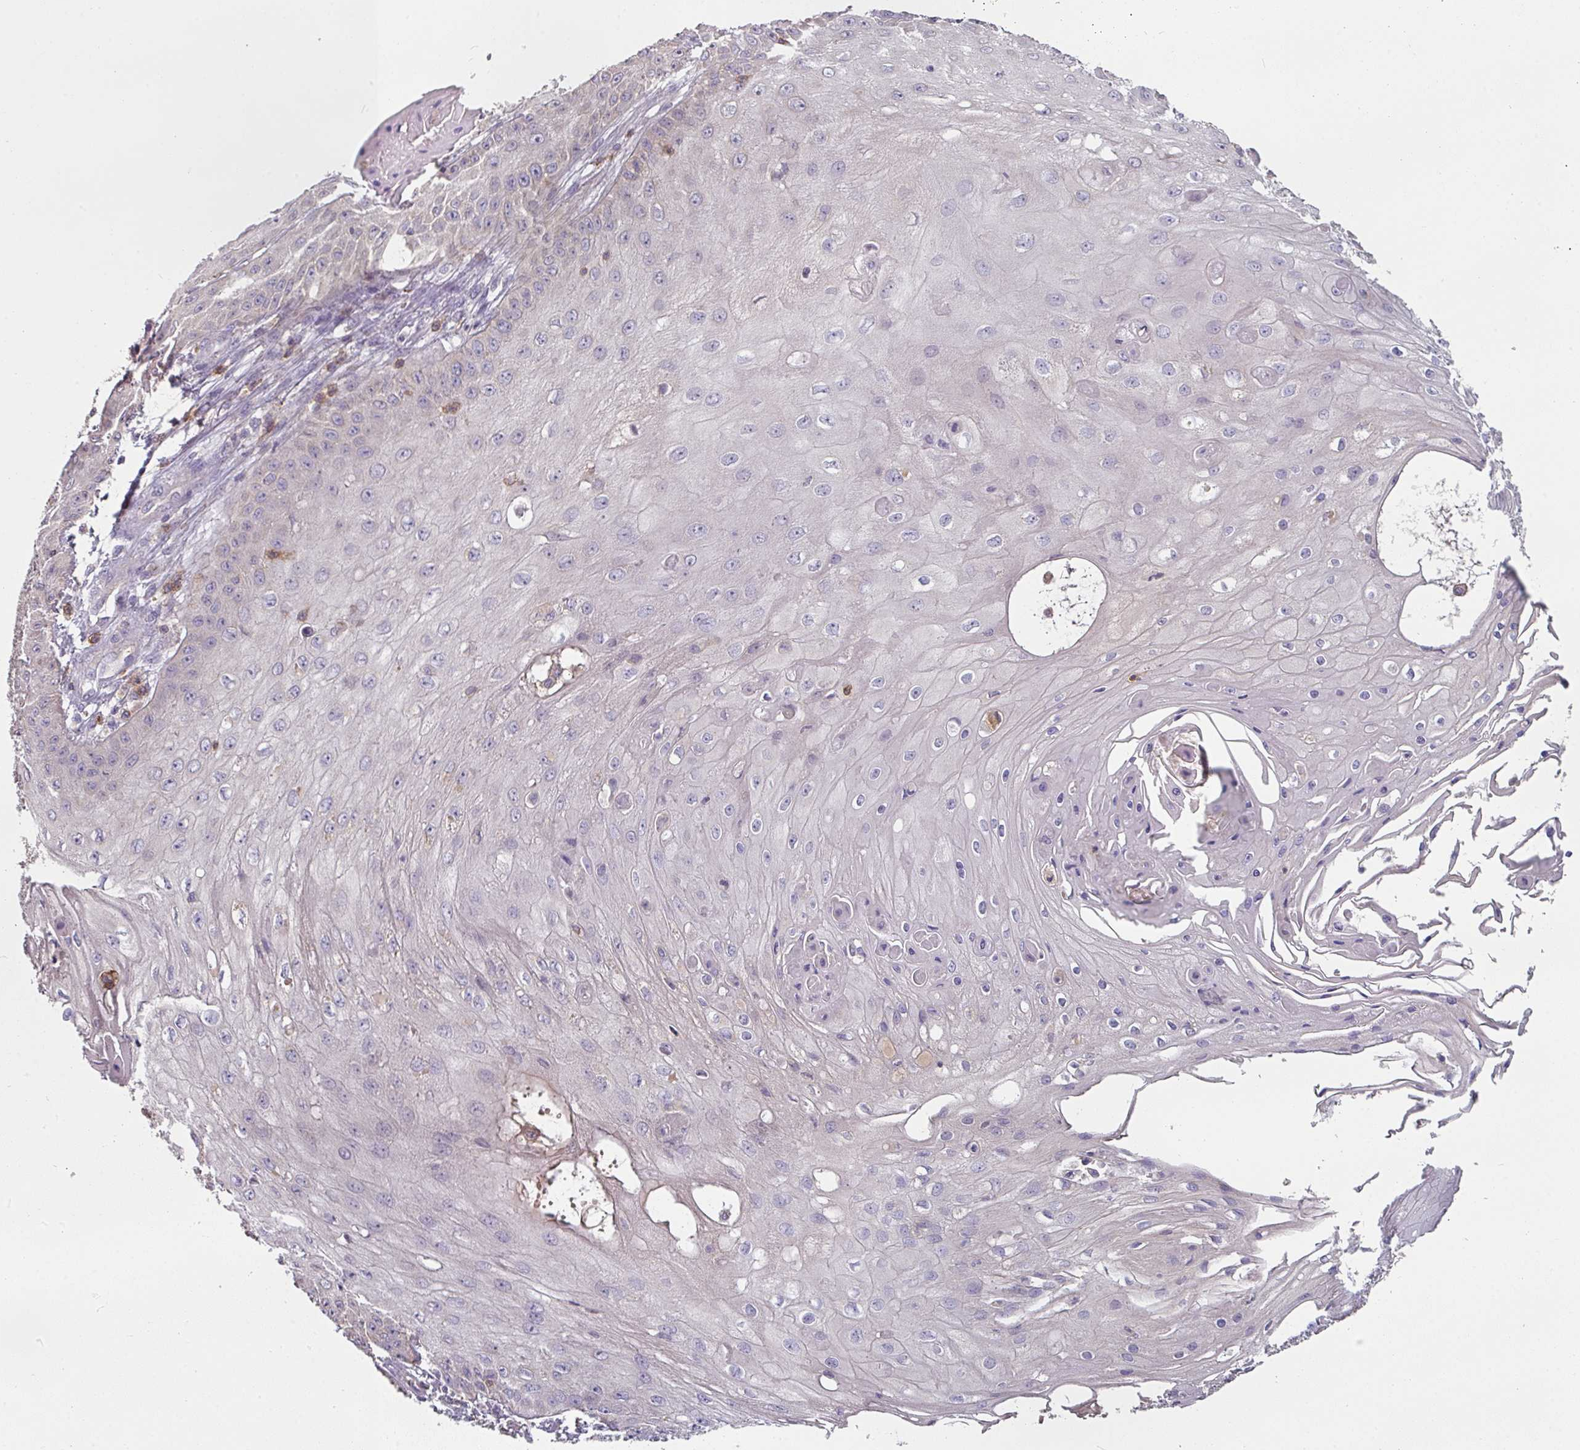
{"staining": {"intensity": "negative", "quantity": "none", "location": "none"}, "tissue": "skin cancer", "cell_type": "Tumor cells", "image_type": "cancer", "snomed": [{"axis": "morphology", "description": "Squamous cell carcinoma, NOS"}, {"axis": "topography", "description": "Skin"}], "caption": "Immunohistochemistry (IHC) photomicrograph of neoplastic tissue: human skin cancer (squamous cell carcinoma) stained with DAB shows no significant protein staining in tumor cells.", "gene": "CD3G", "patient": {"sex": "male", "age": 70}}